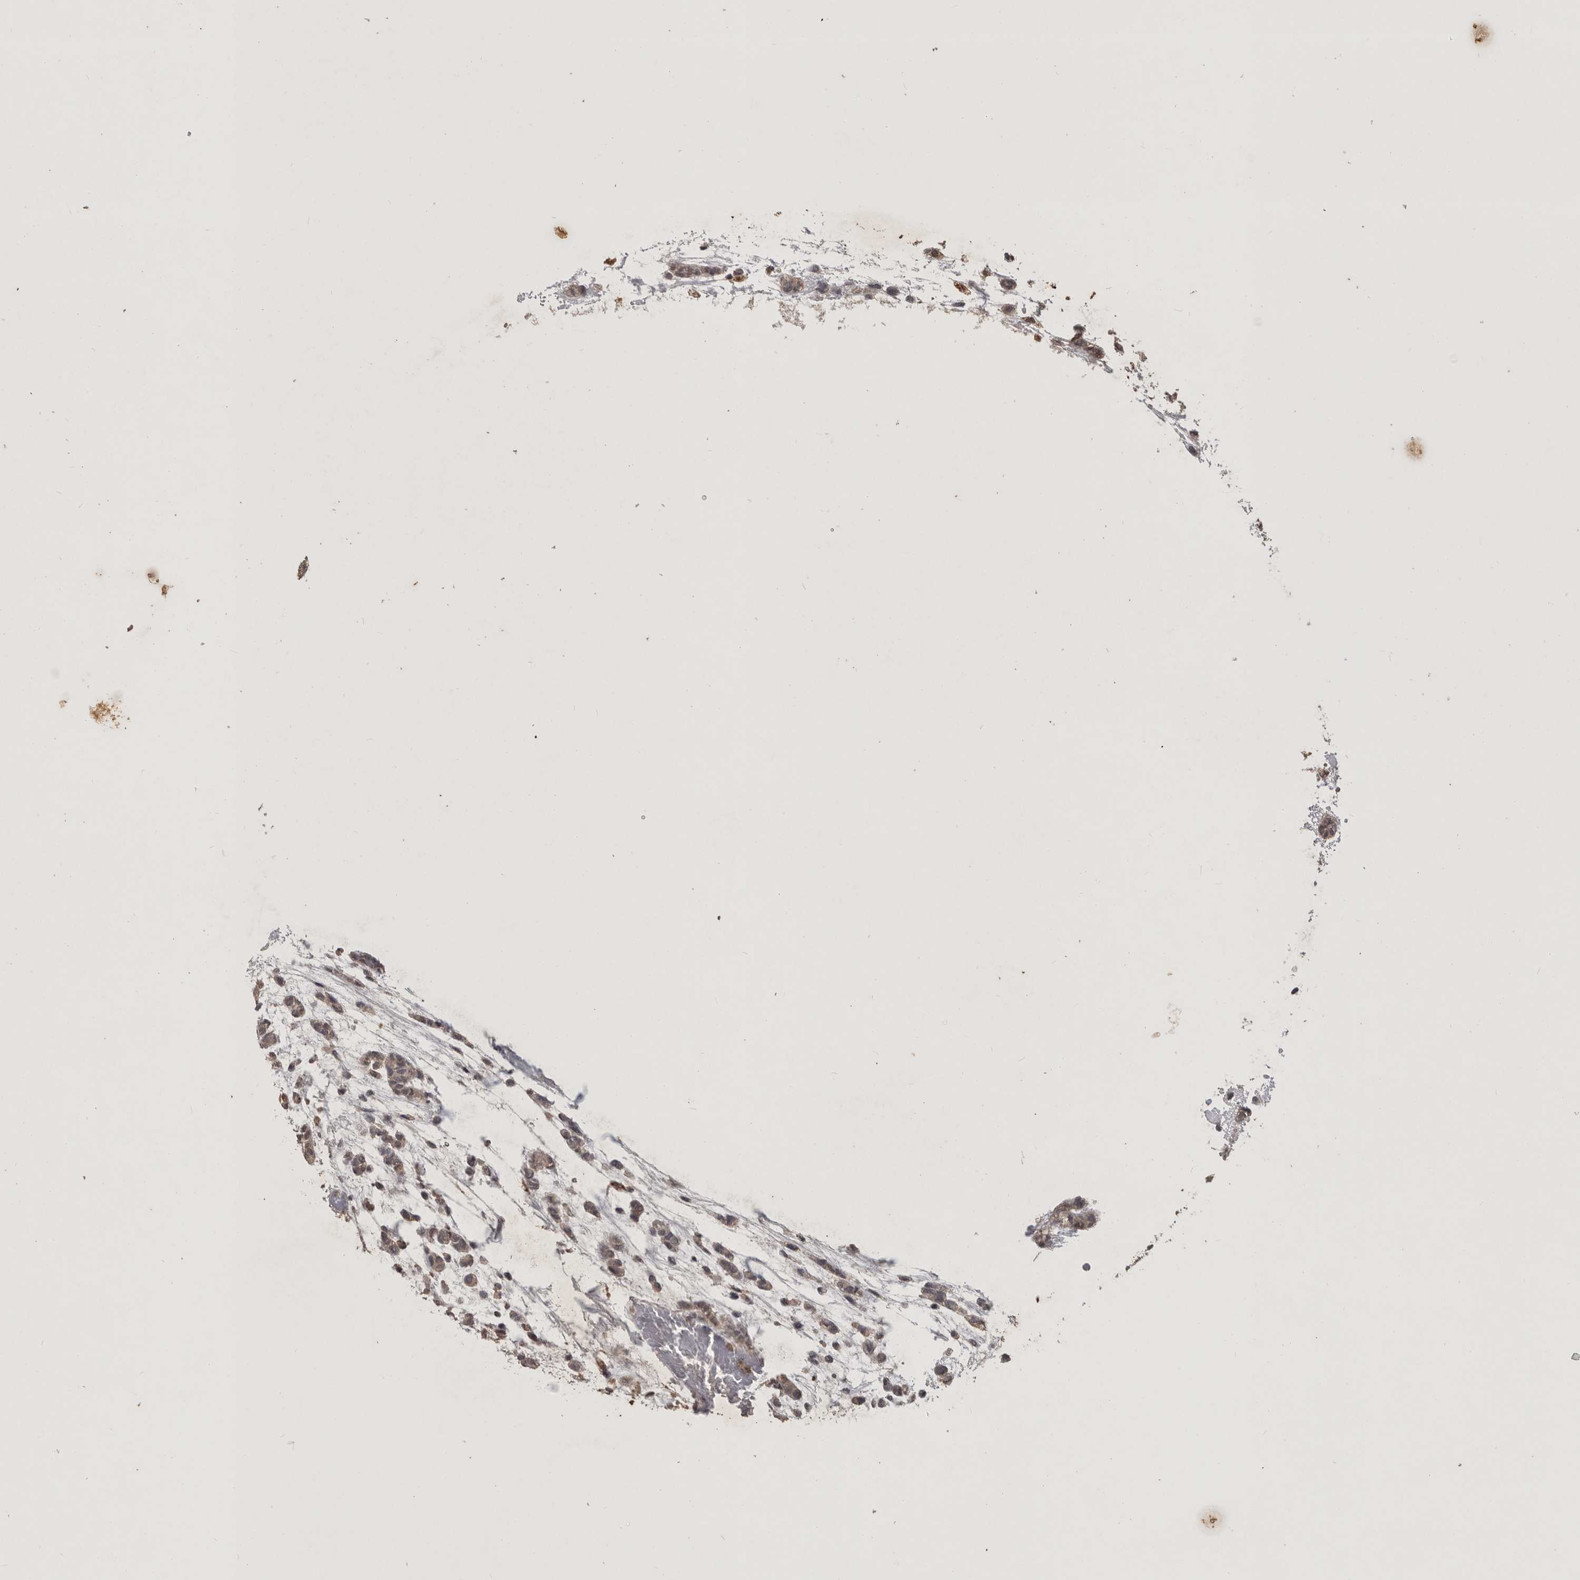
{"staining": {"intensity": "weak", "quantity": ">75%", "location": "cytoplasmic/membranous"}, "tissue": "head and neck cancer", "cell_type": "Tumor cells", "image_type": "cancer", "snomed": [{"axis": "morphology", "description": "Adenocarcinoma, NOS"}, {"axis": "morphology", "description": "Adenoma, NOS"}, {"axis": "topography", "description": "Head-Neck"}], "caption": "The immunohistochemical stain highlights weak cytoplasmic/membranous positivity in tumor cells of head and neck cancer (adenoma) tissue.", "gene": "ADAMTS4", "patient": {"sex": "female", "age": 55}}